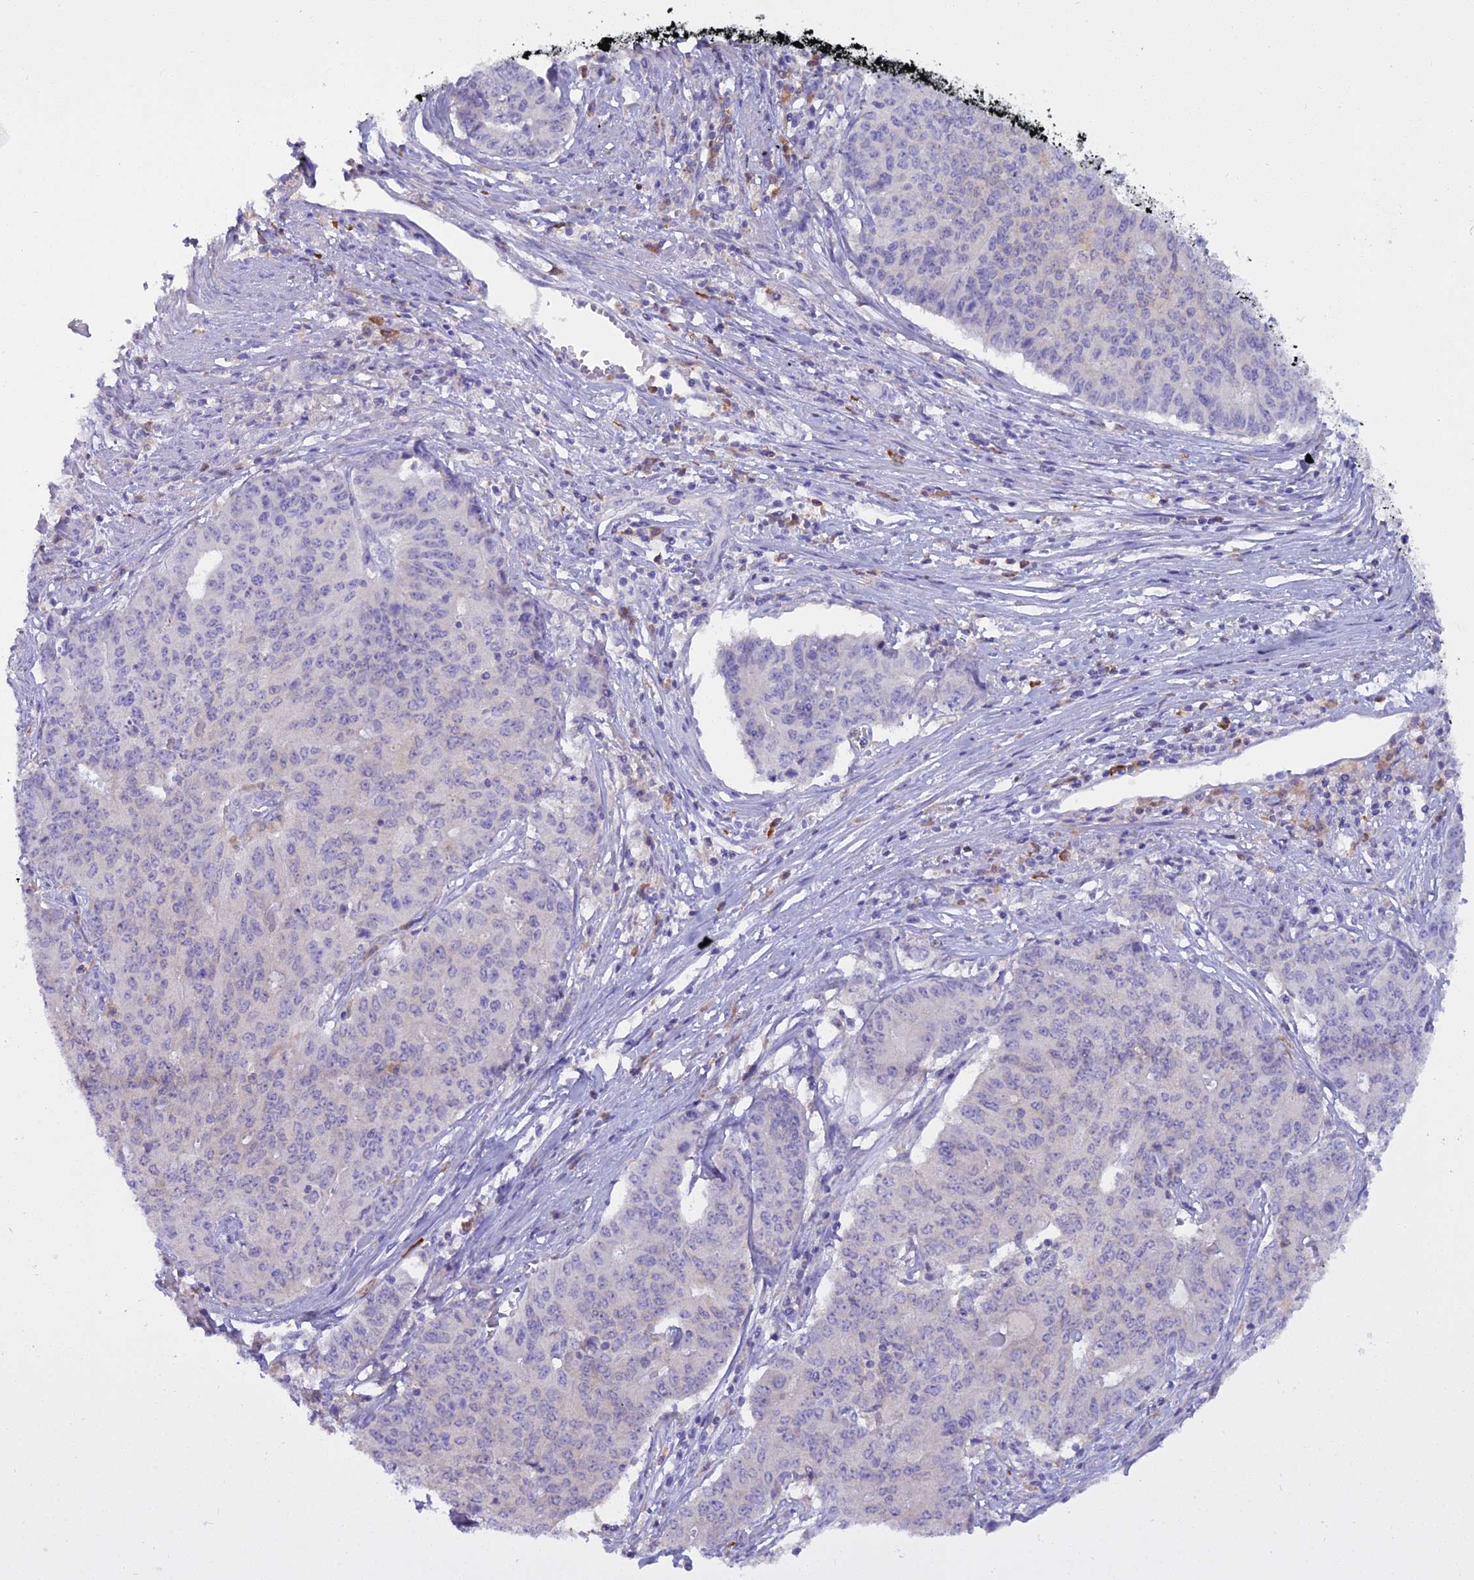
{"staining": {"intensity": "negative", "quantity": "none", "location": "none"}, "tissue": "endometrial cancer", "cell_type": "Tumor cells", "image_type": "cancer", "snomed": [{"axis": "morphology", "description": "Adenocarcinoma, NOS"}, {"axis": "topography", "description": "Endometrium"}], "caption": "This image is of adenocarcinoma (endometrial) stained with immunohistochemistry to label a protein in brown with the nuclei are counter-stained blue. There is no positivity in tumor cells.", "gene": "BLNK", "patient": {"sex": "female", "age": 59}}